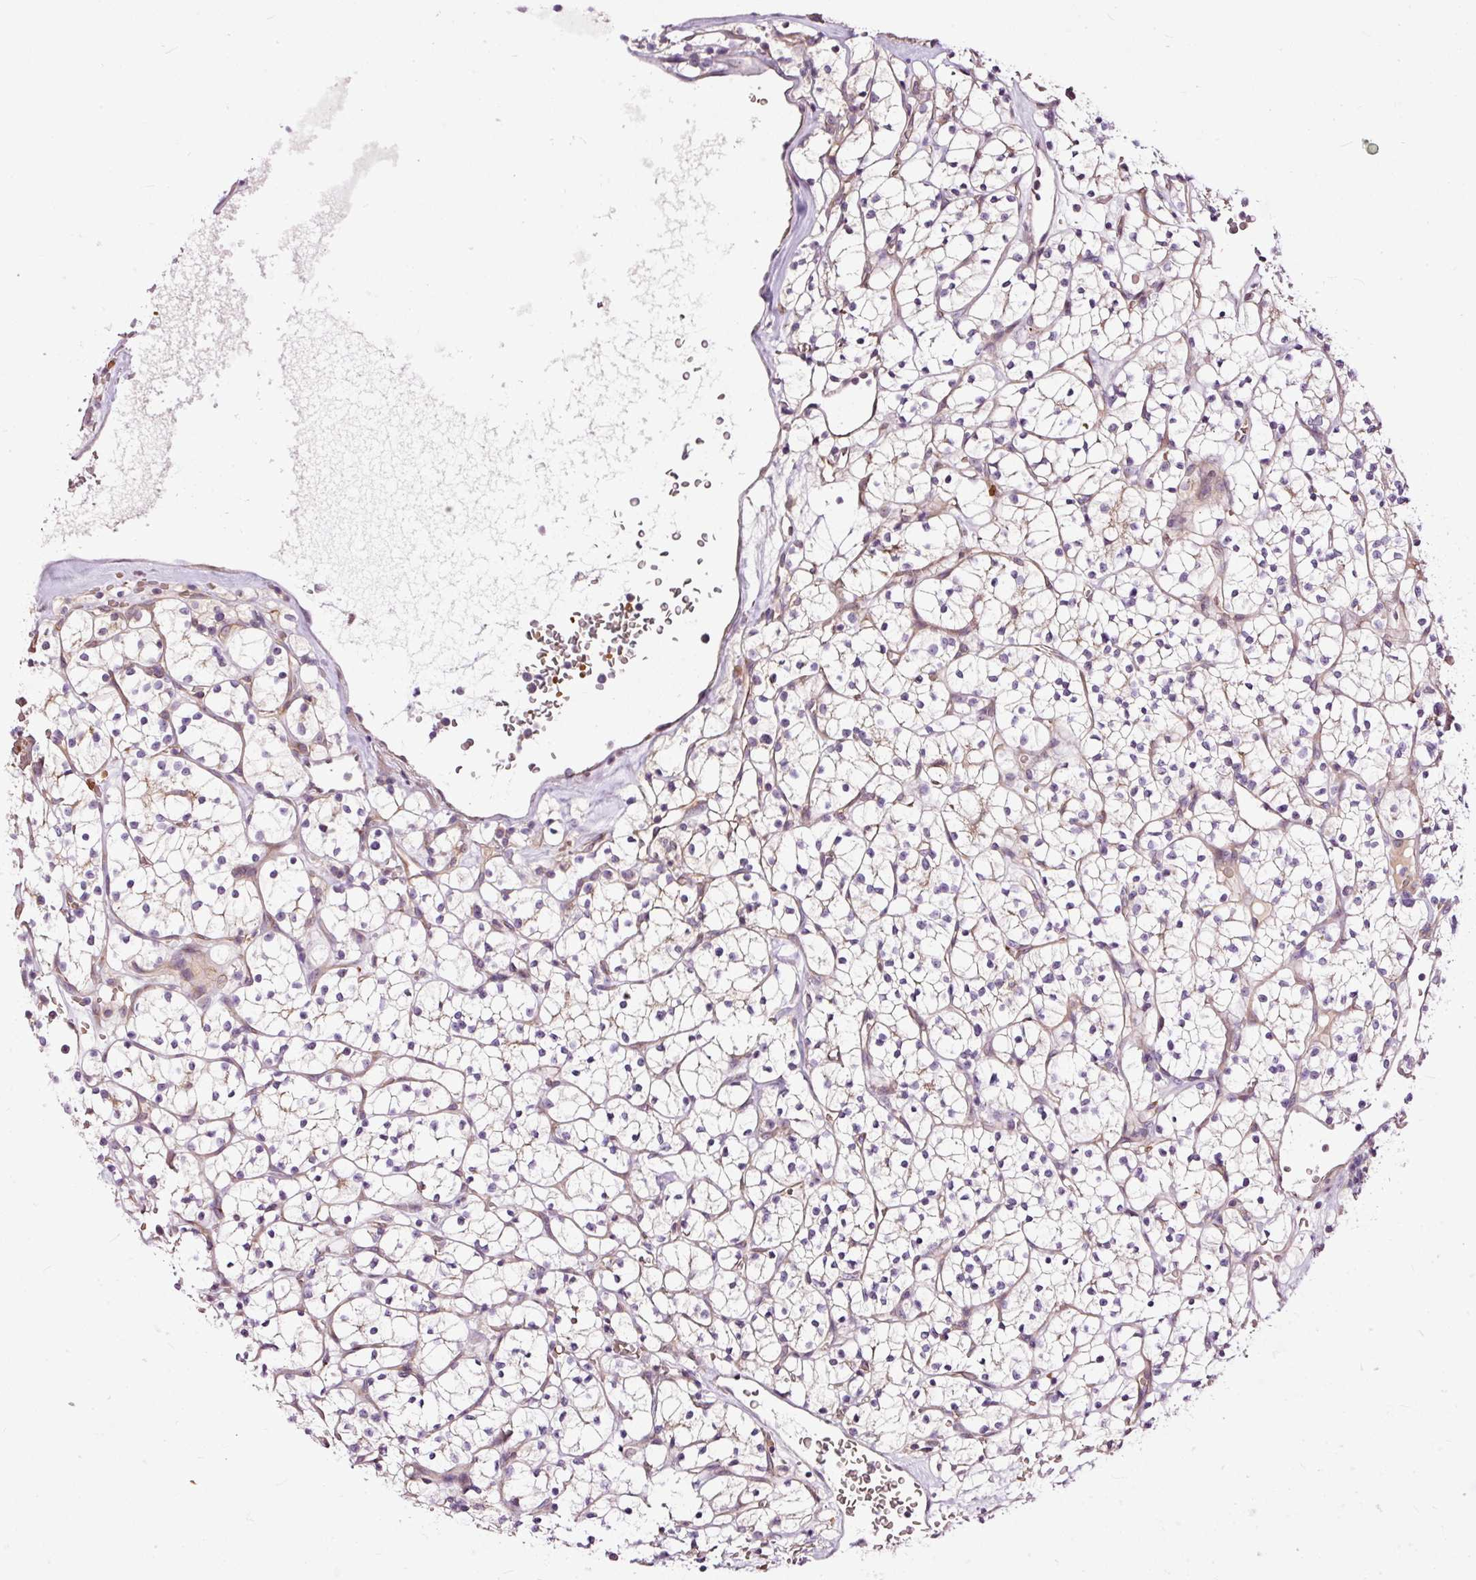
{"staining": {"intensity": "negative", "quantity": "none", "location": "none"}, "tissue": "renal cancer", "cell_type": "Tumor cells", "image_type": "cancer", "snomed": [{"axis": "morphology", "description": "Adenocarcinoma, NOS"}, {"axis": "topography", "description": "Kidney"}], "caption": "This is a histopathology image of immunohistochemistry staining of renal cancer (adenocarcinoma), which shows no positivity in tumor cells.", "gene": "USHBP1", "patient": {"sex": "female", "age": 64}}